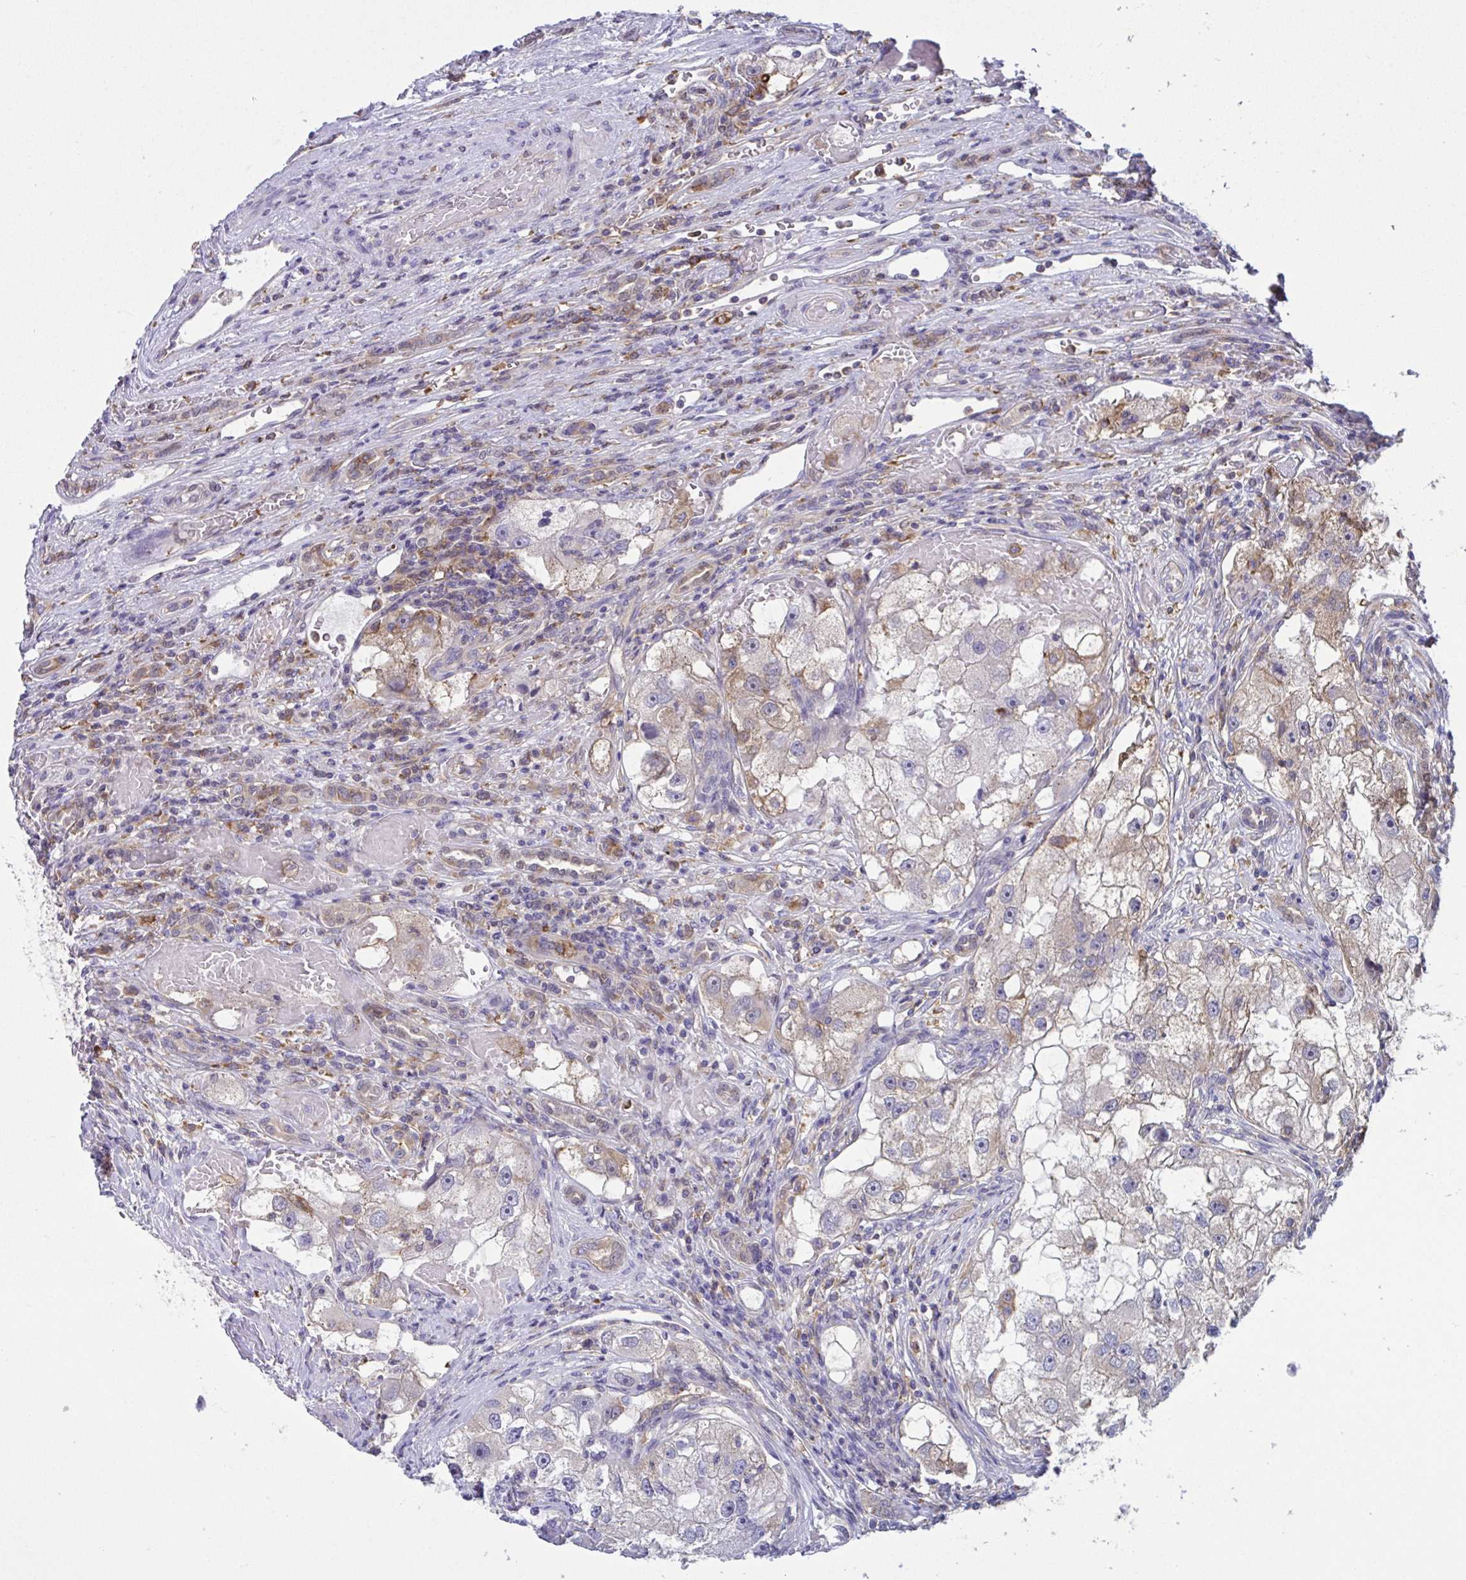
{"staining": {"intensity": "negative", "quantity": "none", "location": "none"}, "tissue": "renal cancer", "cell_type": "Tumor cells", "image_type": "cancer", "snomed": [{"axis": "morphology", "description": "Adenocarcinoma, NOS"}, {"axis": "topography", "description": "Kidney"}], "caption": "Immunohistochemistry (IHC) histopathology image of neoplastic tissue: human renal cancer (adenocarcinoma) stained with DAB displays no significant protein positivity in tumor cells.", "gene": "ALDH16A1", "patient": {"sex": "male", "age": 63}}